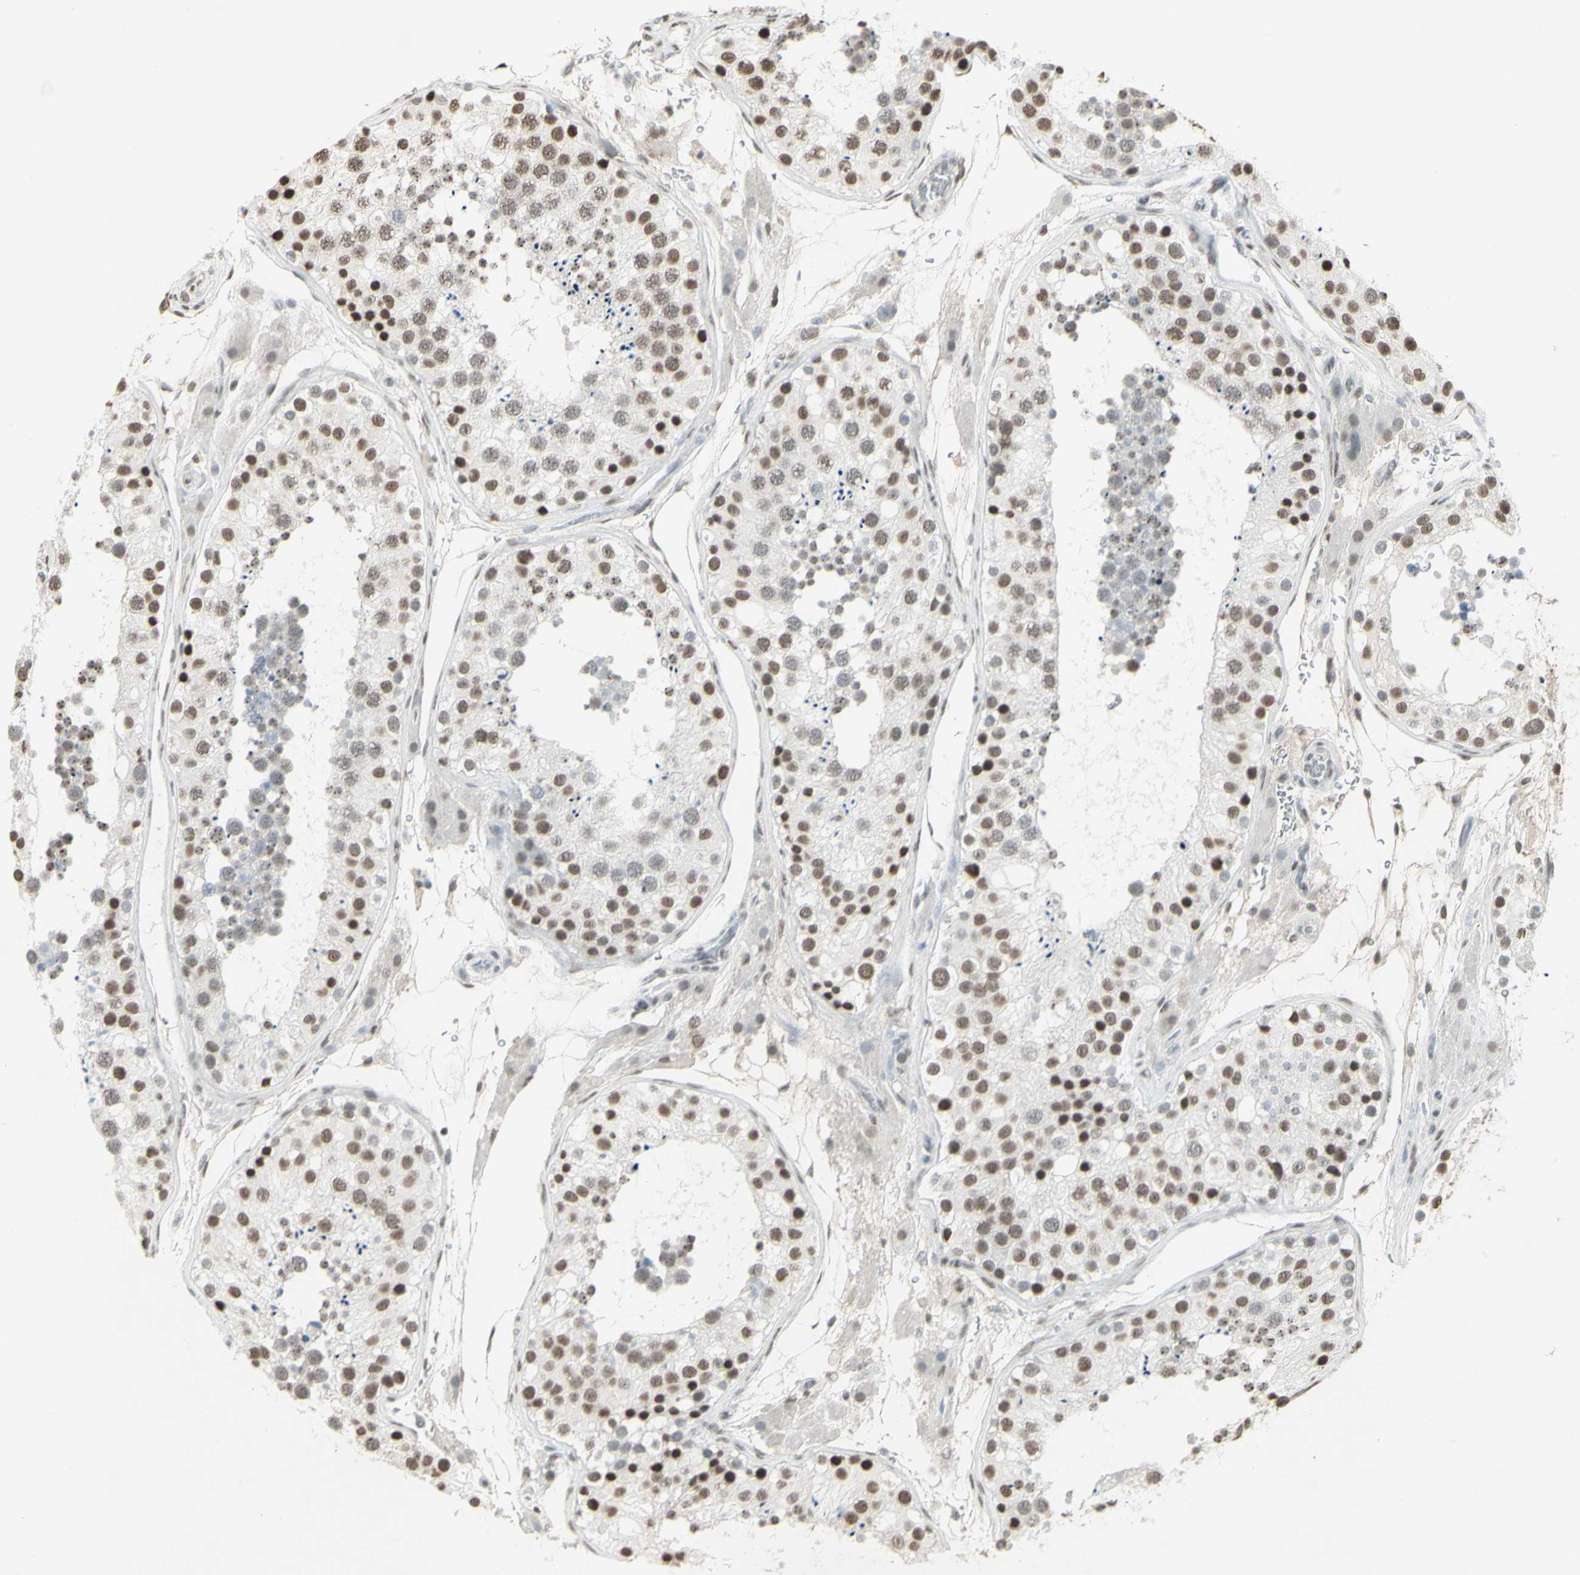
{"staining": {"intensity": "moderate", "quantity": ">75%", "location": "nuclear"}, "tissue": "testis", "cell_type": "Cells in seminiferous ducts", "image_type": "normal", "snomed": [{"axis": "morphology", "description": "Normal tissue, NOS"}, {"axis": "topography", "description": "Testis"}], "caption": "DAB (3,3'-diaminobenzidine) immunohistochemical staining of benign human testis shows moderate nuclear protein staining in approximately >75% of cells in seminiferous ducts.", "gene": "TRIM28", "patient": {"sex": "male", "age": 26}}